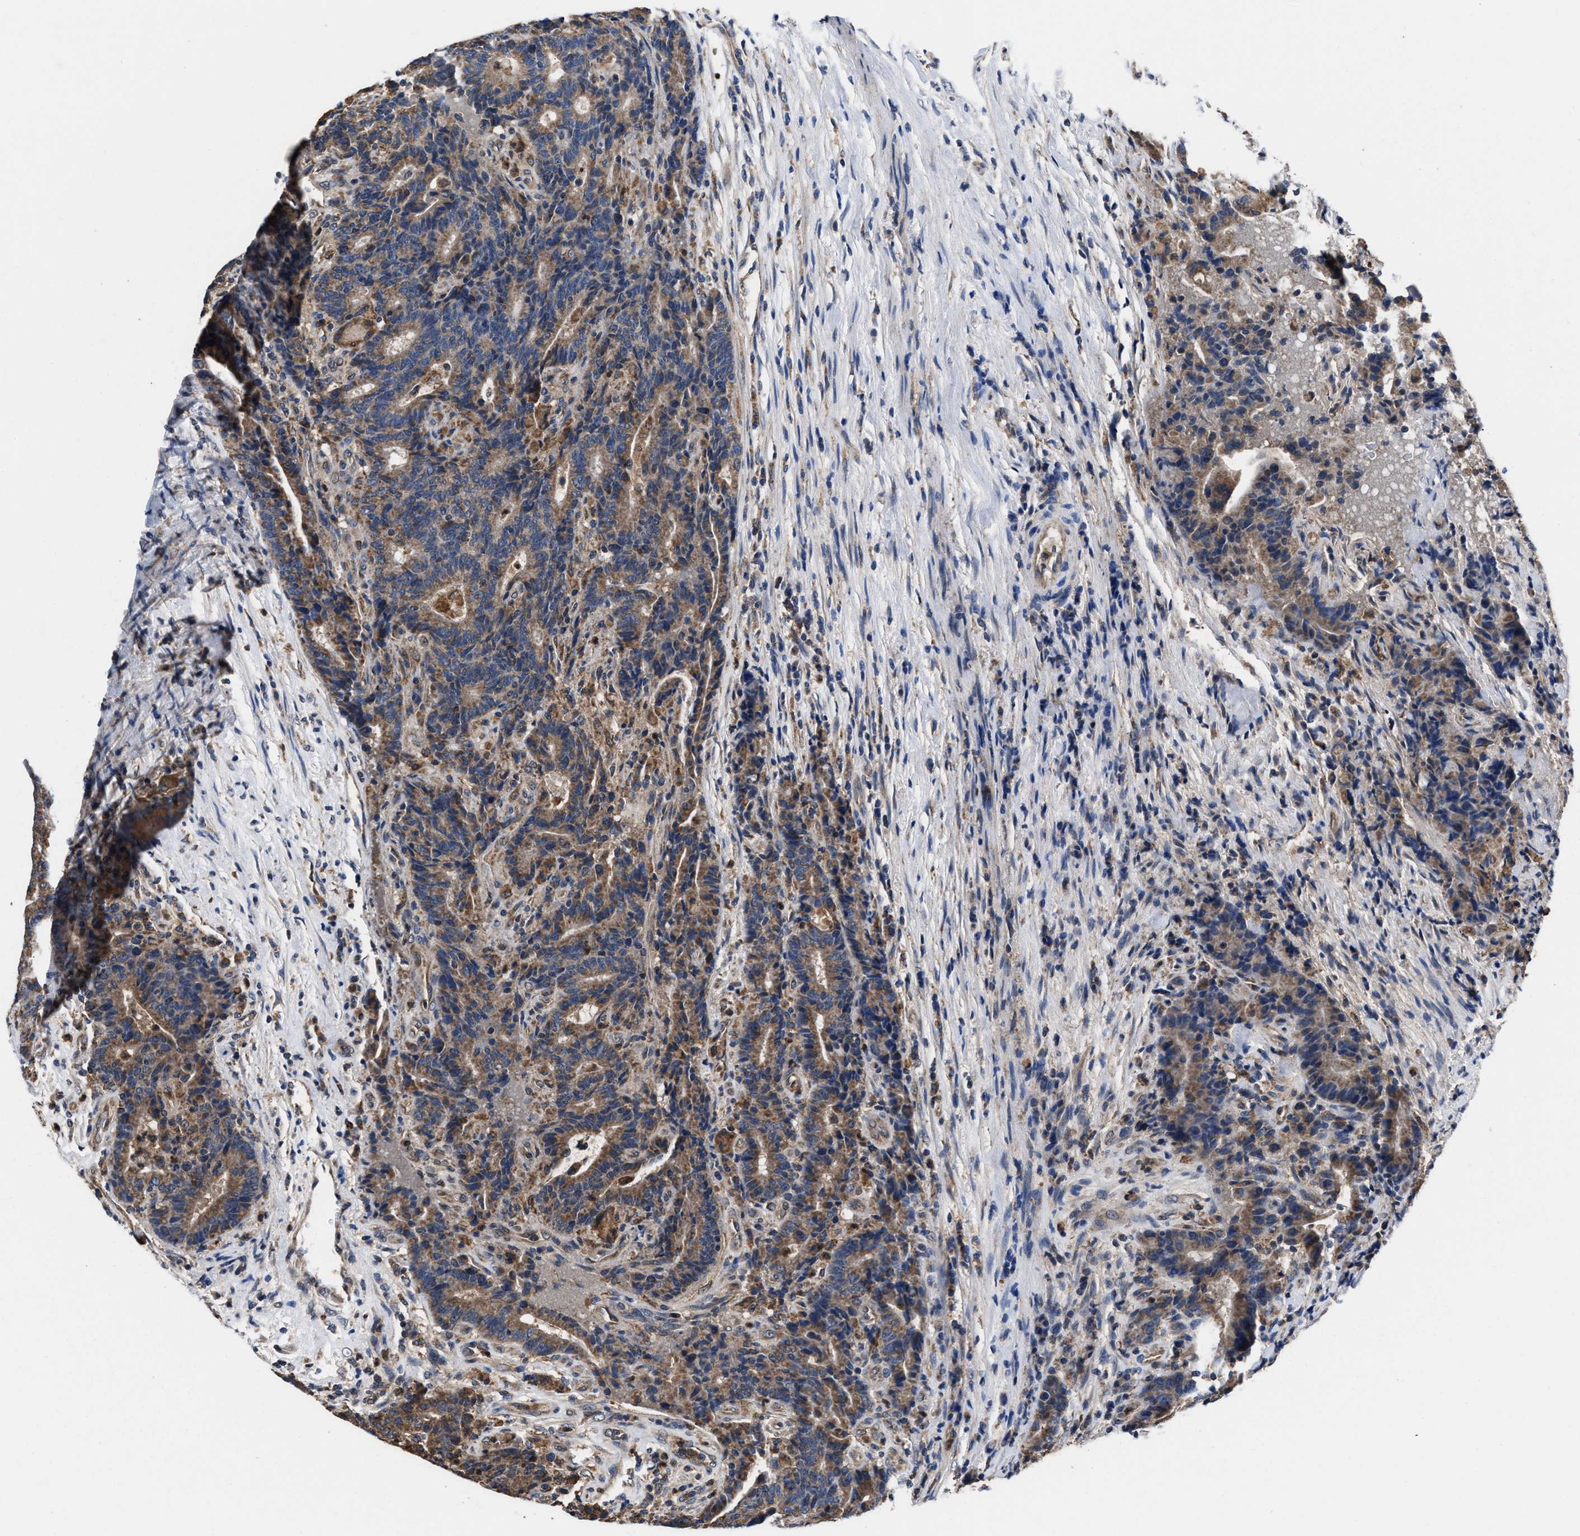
{"staining": {"intensity": "moderate", "quantity": ">75%", "location": "cytoplasmic/membranous"}, "tissue": "colorectal cancer", "cell_type": "Tumor cells", "image_type": "cancer", "snomed": [{"axis": "morphology", "description": "Normal tissue, NOS"}, {"axis": "morphology", "description": "Adenocarcinoma, NOS"}, {"axis": "topography", "description": "Colon"}], "caption": "A medium amount of moderate cytoplasmic/membranous positivity is present in approximately >75% of tumor cells in colorectal cancer tissue. (DAB IHC, brown staining for protein, blue staining for nuclei).", "gene": "ACLY", "patient": {"sex": "female", "age": 75}}